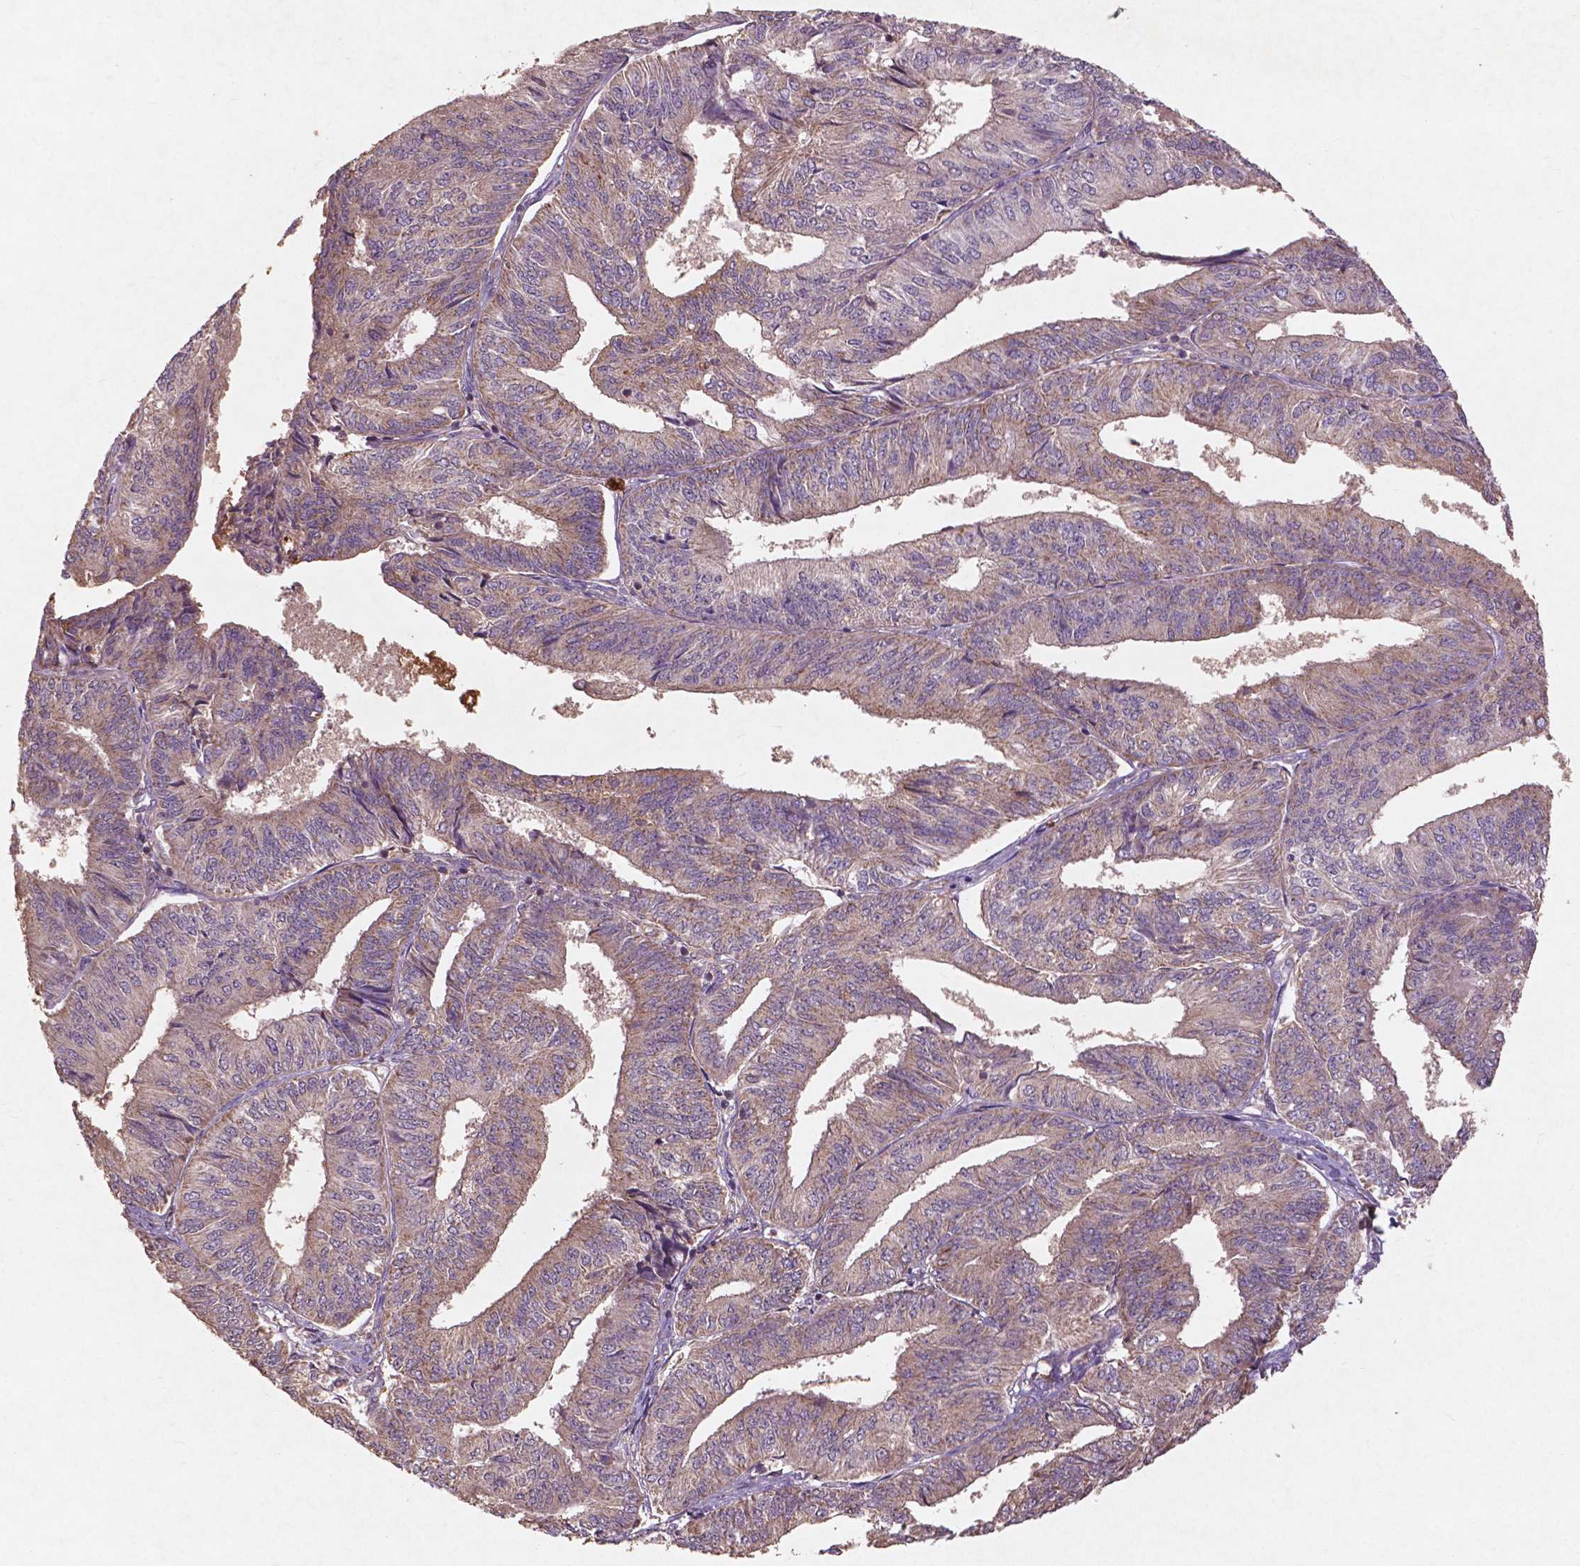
{"staining": {"intensity": "moderate", "quantity": "25%-75%", "location": "cytoplasmic/membranous"}, "tissue": "endometrial cancer", "cell_type": "Tumor cells", "image_type": "cancer", "snomed": [{"axis": "morphology", "description": "Adenocarcinoma, NOS"}, {"axis": "topography", "description": "Endometrium"}], "caption": "Tumor cells reveal medium levels of moderate cytoplasmic/membranous expression in about 25%-75% of cells in endometrial adenocarcinoma.", "gene": "ST6GALNAC5", "patient": {"sex": "female", "age": 58}}